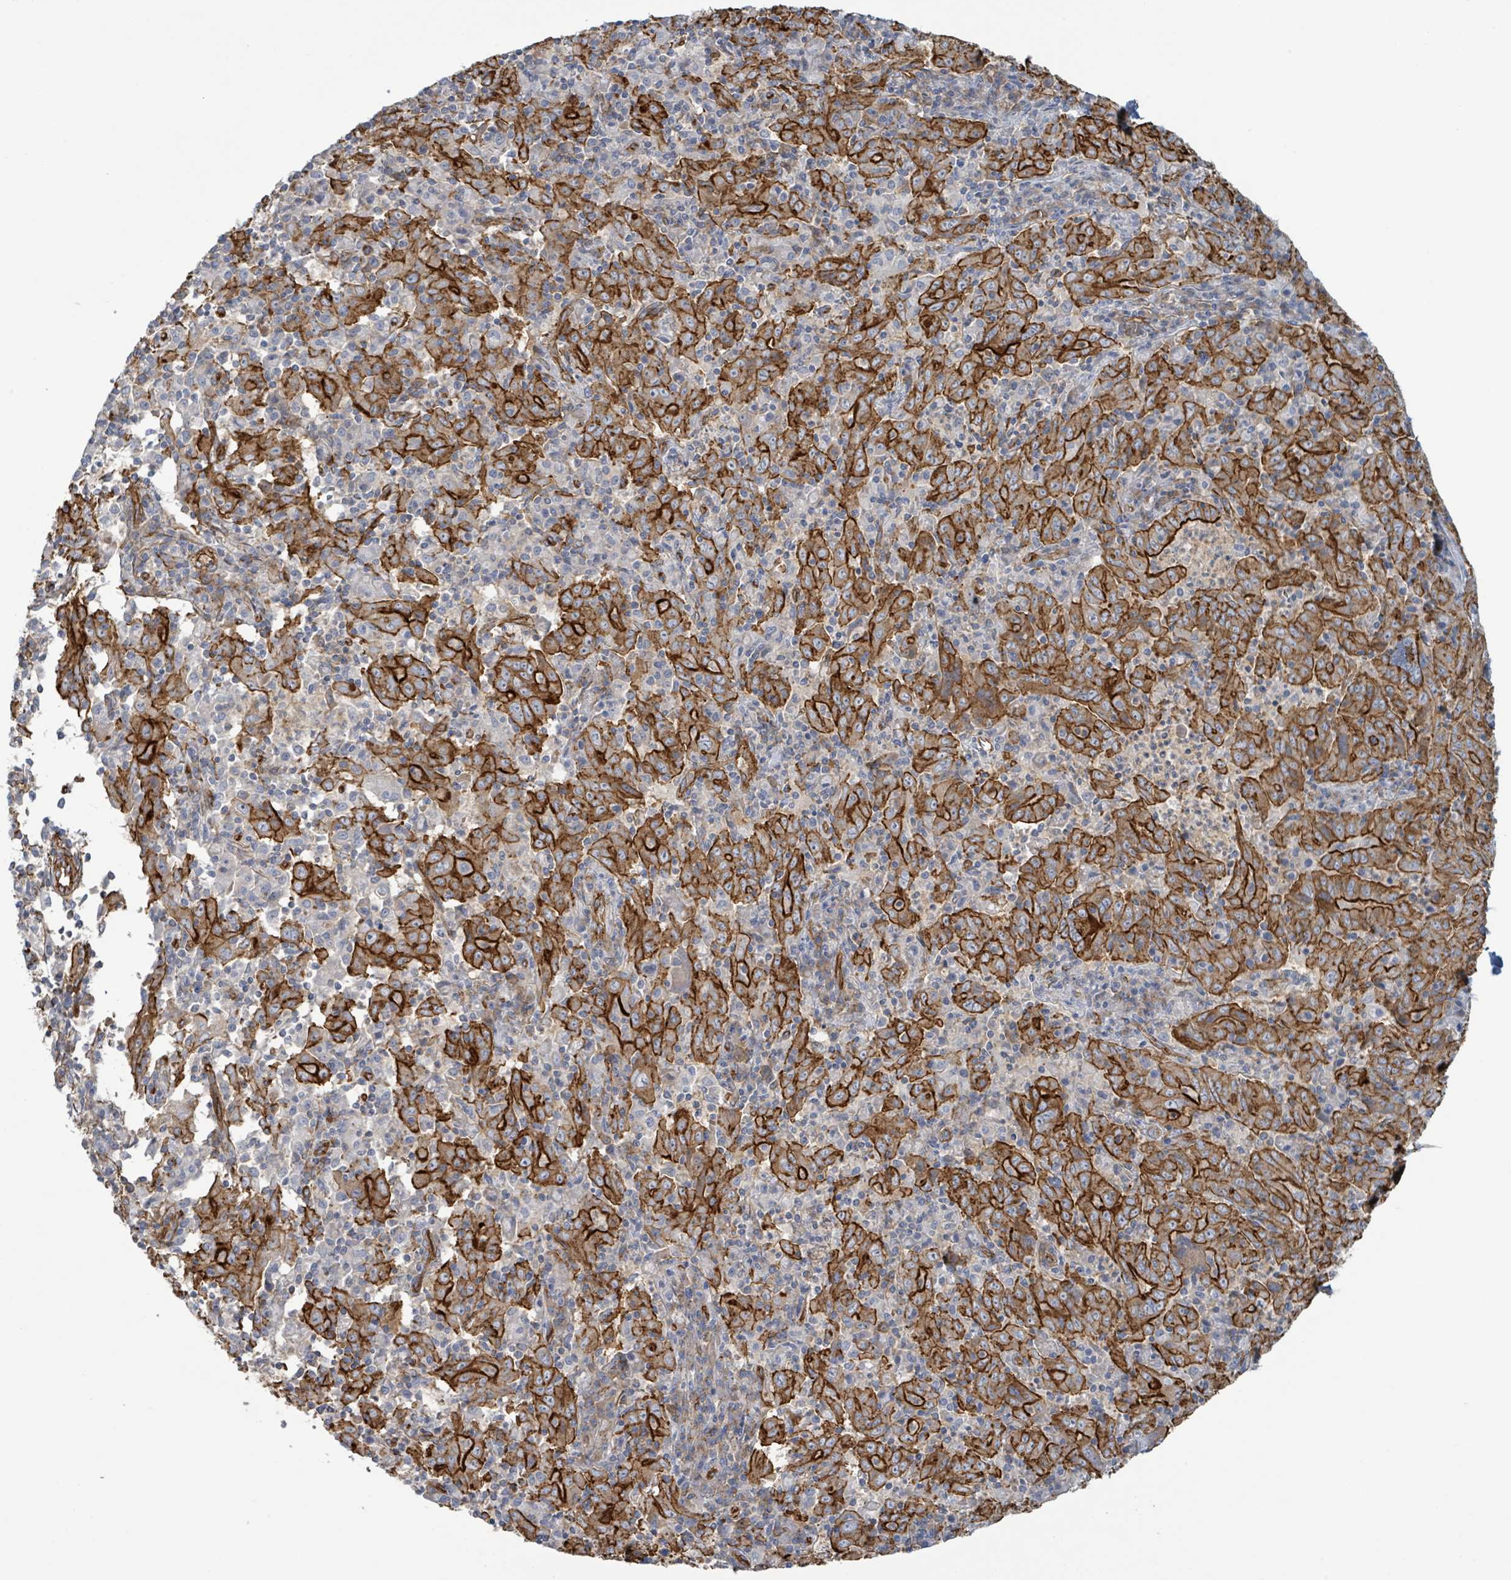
{"staining": {"intensity": "strong", "quantity": ">75%", "location": "cytoplasmic/membranous"}, "tissue": "pancreatic cancer", "cell_type": "Tumor cells", "image_type": "cancer", "snomed": [{"axis": "morphology", "description": "Adenocarcinoma, NOS"}, {"axis": "topography", "description": "Pancreas"}], "caption": "Protein expression analysis of human pancreatic cancer (adenocarcinoma) reveals strong cytoplasmic/membranous staining in about >75% of tumor cells.", "gene": "LDOC1", "patient": {"sex": "male", "age": 63}}